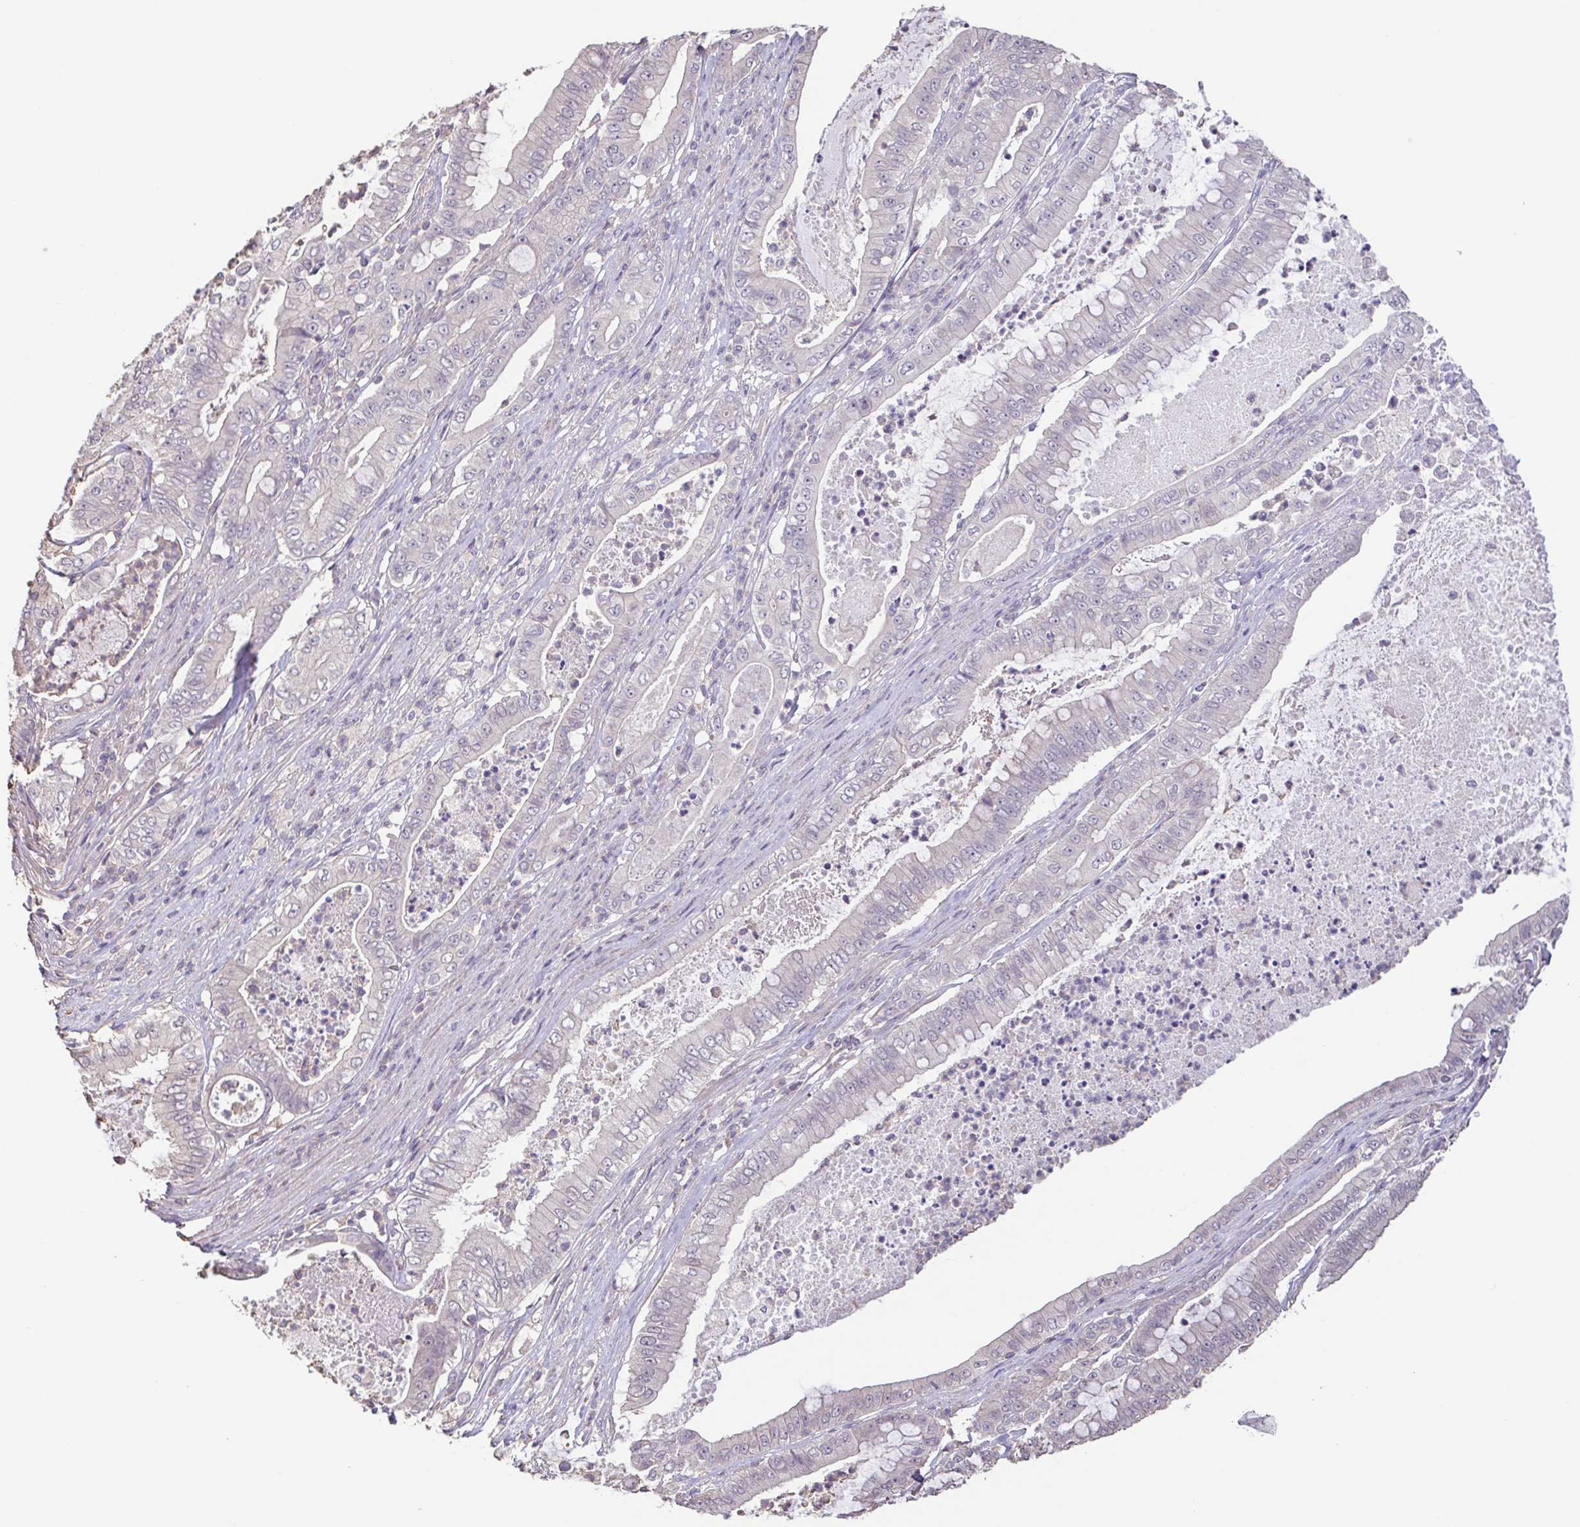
{"staining": {"intensity": "negative", "quantity": "none", "location": "none"}, "tissue": "pancreatic cancer", "cell_type": "Tumor cells", "image_type": "cancer", "snomed": [{"axis": "morphology", "description": "Adenocarcinoma, NOS"}, {"axis": "topography", "description": "Pancreas"}], "caption": "Histopathology image shows no significant protein staining in tumor cells of pancreatic cancer (adenocarcinoma). (DAB immunohistochemistry visualized using brightfield microscopy, high magnification).", "gene": "ACTRT2", "patient": {"sex": "male", "age": 71}}